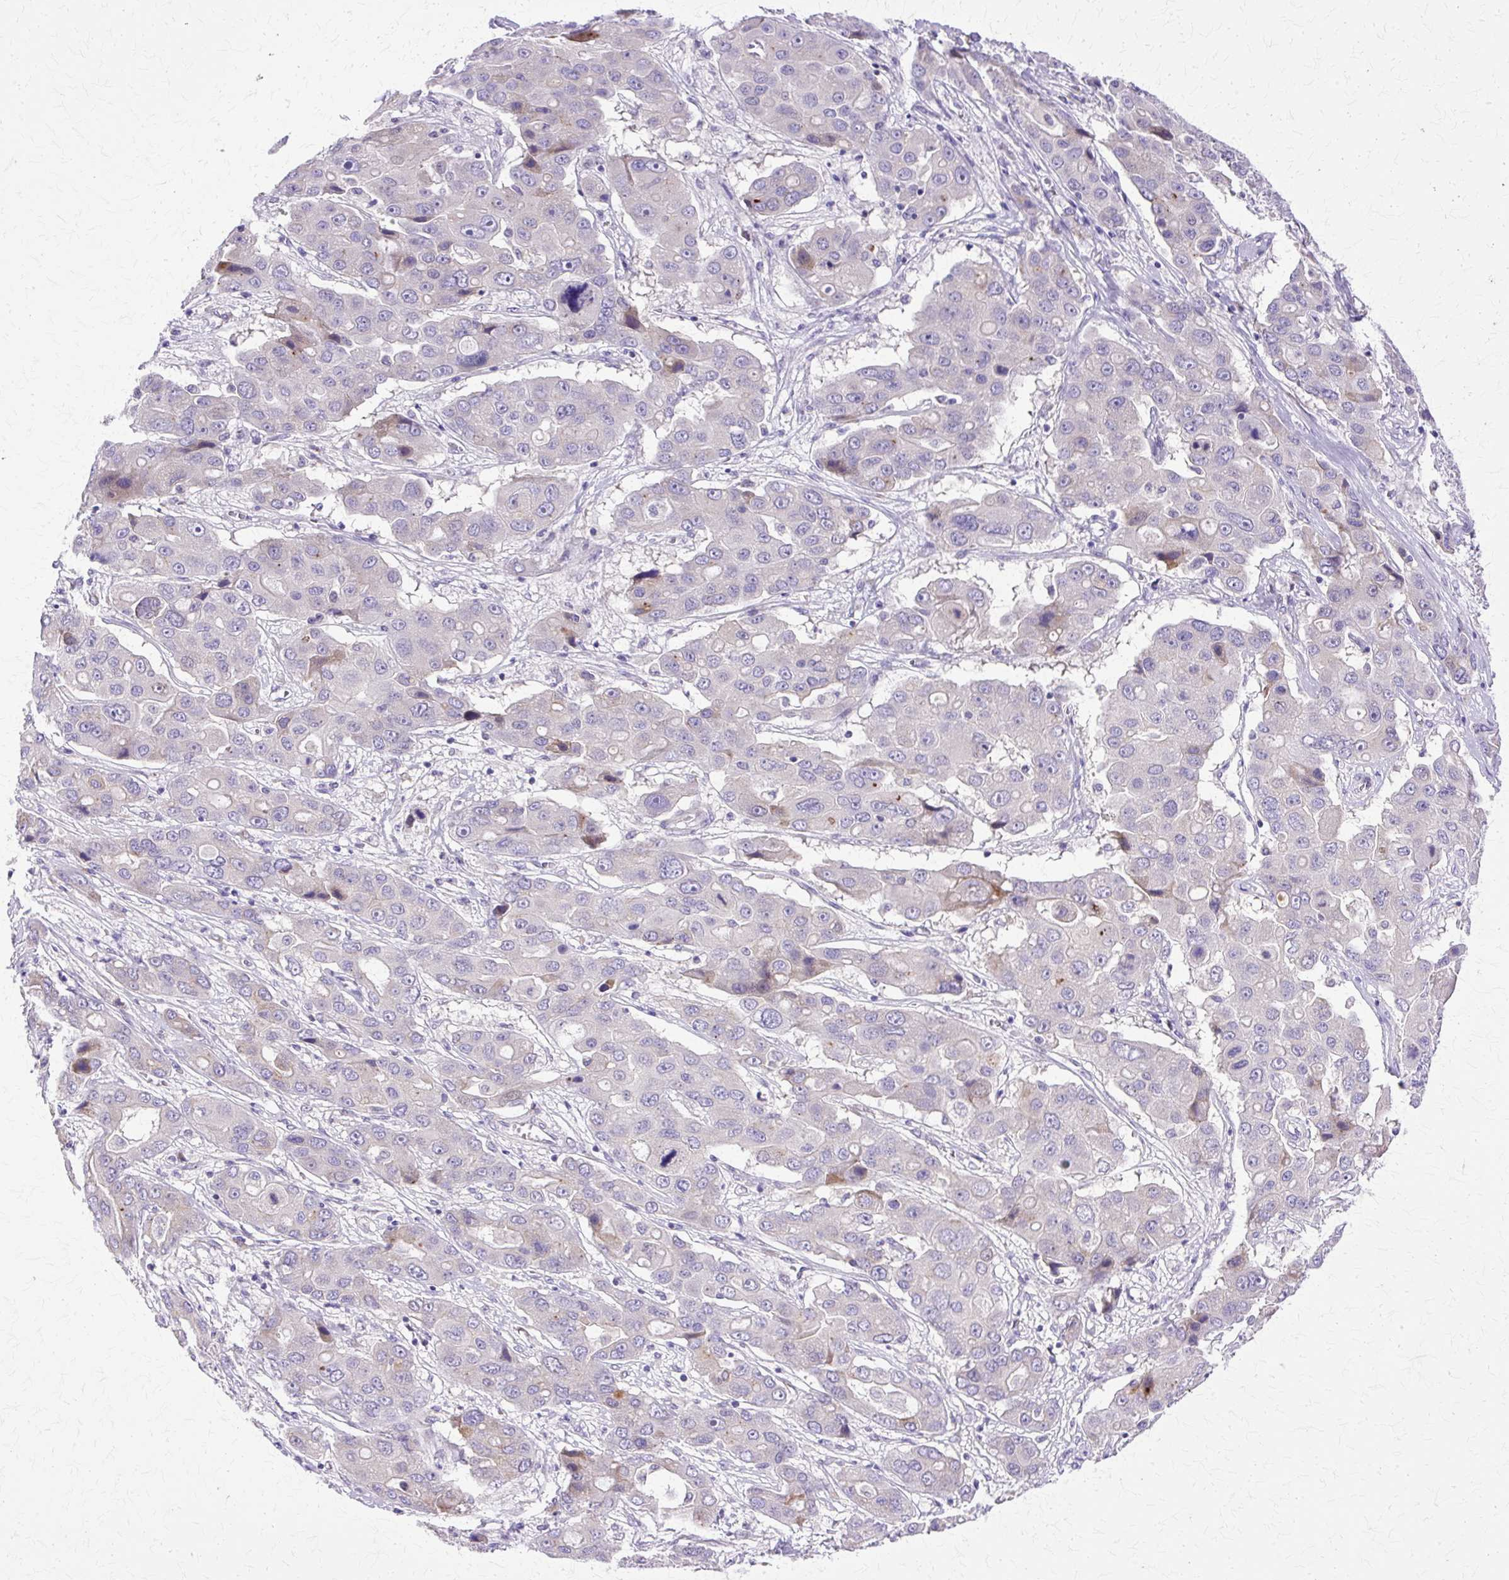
{"staining": {"intensity": "negative", "quantity": "none", "location": "none"}, "tissue": "liver cancer", "cell_type": "Tumor cells", "image_type": "cancer", "snomed": [{"axis": "morphology", "description": "Cholangiocarcinoma"}, {"axis": "topography", "description": "Liver"}], "caption": "Image shows no significant protein positivity in tumor cells of cholangiocarcinoma (liver).", "gene": "TBC1D3G", "patient": {"sex": "male", "age": 67}}